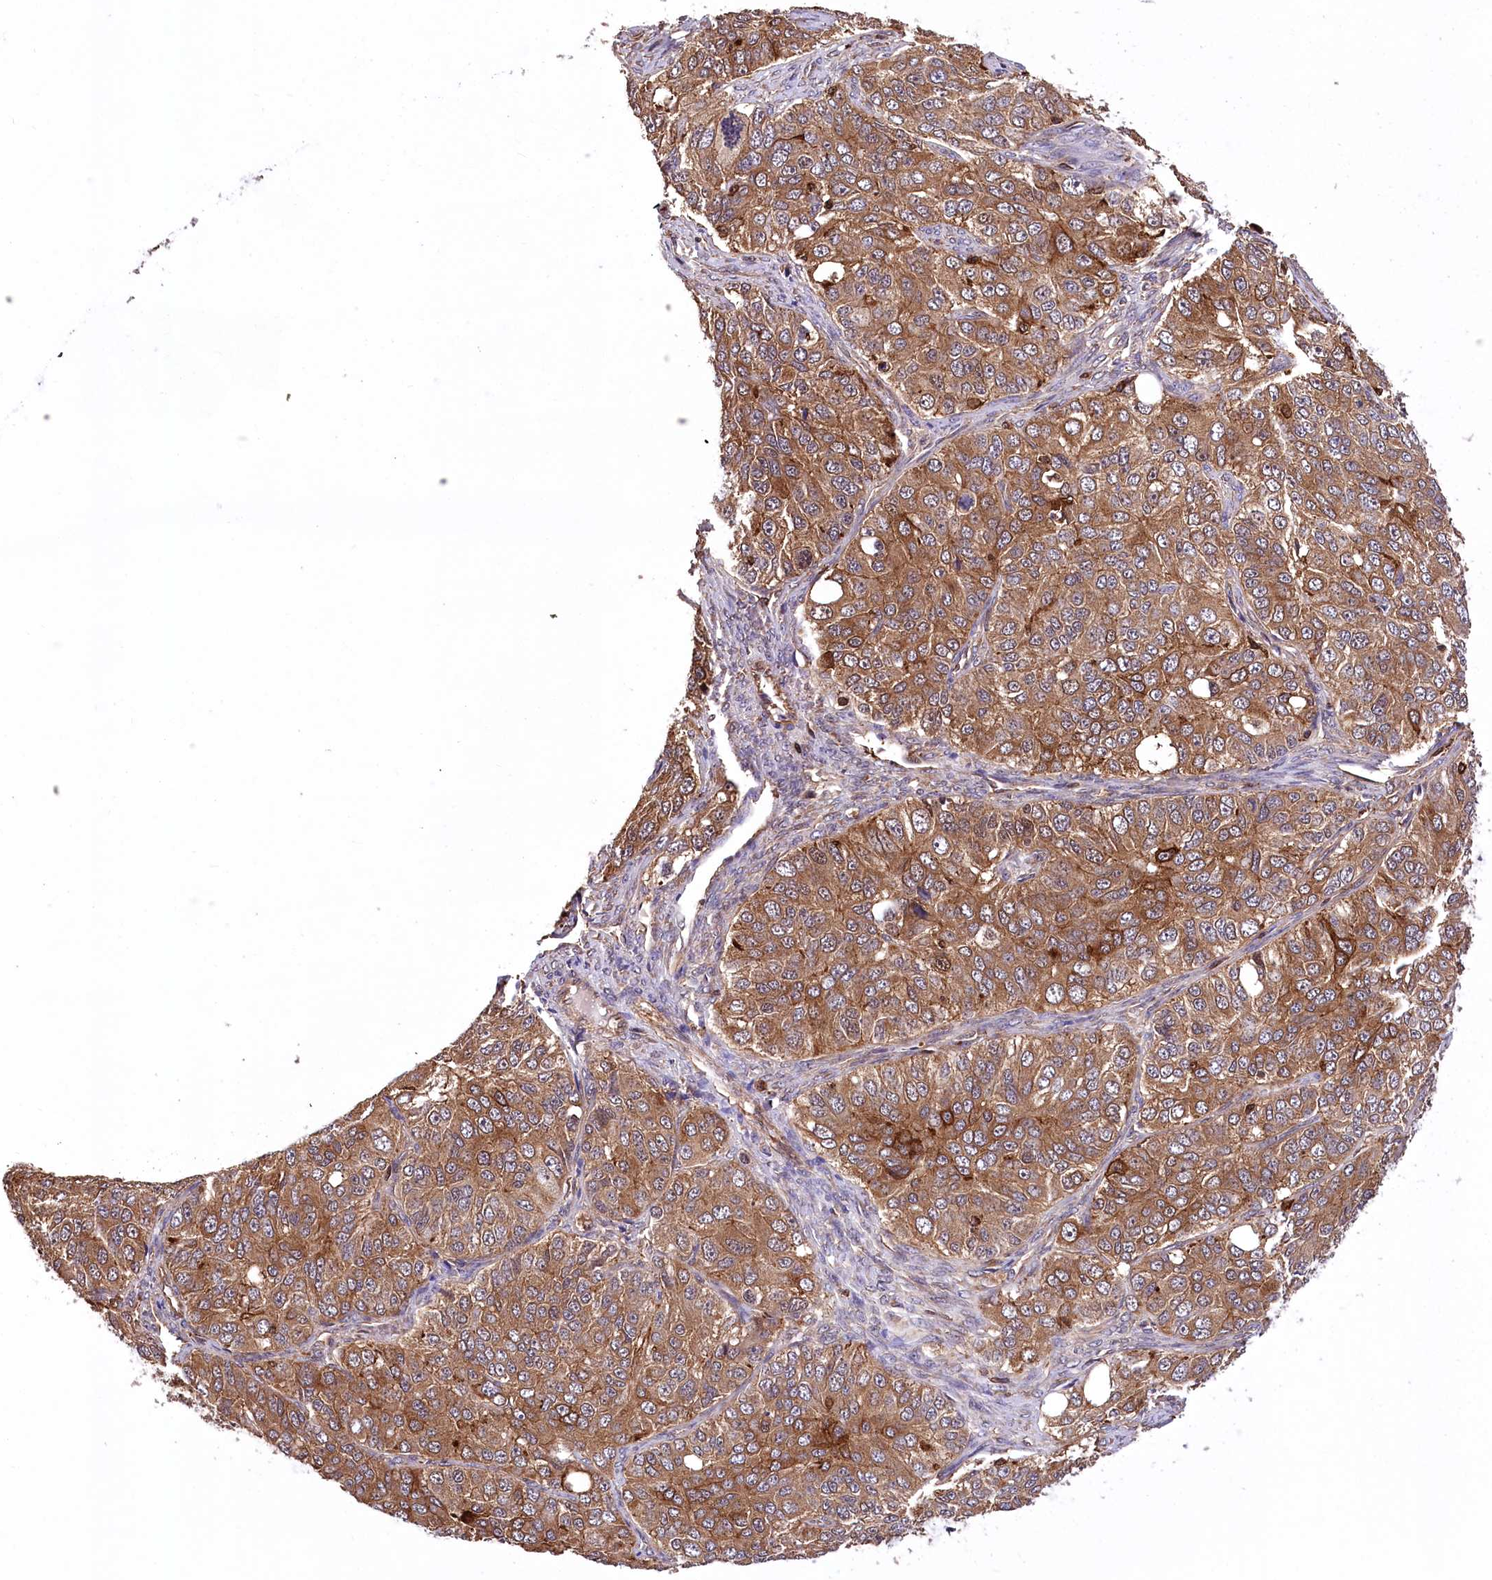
{"staining": {"intensity": "moderate", "quantity": ">75%", "location": "cytoplasmic/membranous"}, "tissue": "ovarian cancer", "cell_type": "Tumor cells", "image_type": "cancer", "snomed": [{"axis": "morphology", "description": "Carcinoma, endometroid"}, {"axis": "topography", "description": "Ovary"}], "caption": "Tumor cells show medium levels of moderate cytoplasmic/membranous expression in about >75% of cells in human ovarian endometroid carcinoma. (Brightfield microscopy of DAB IHC at high magnification).", "gene": "DPP3", "patient": {"sex": "female", "age": 51}}